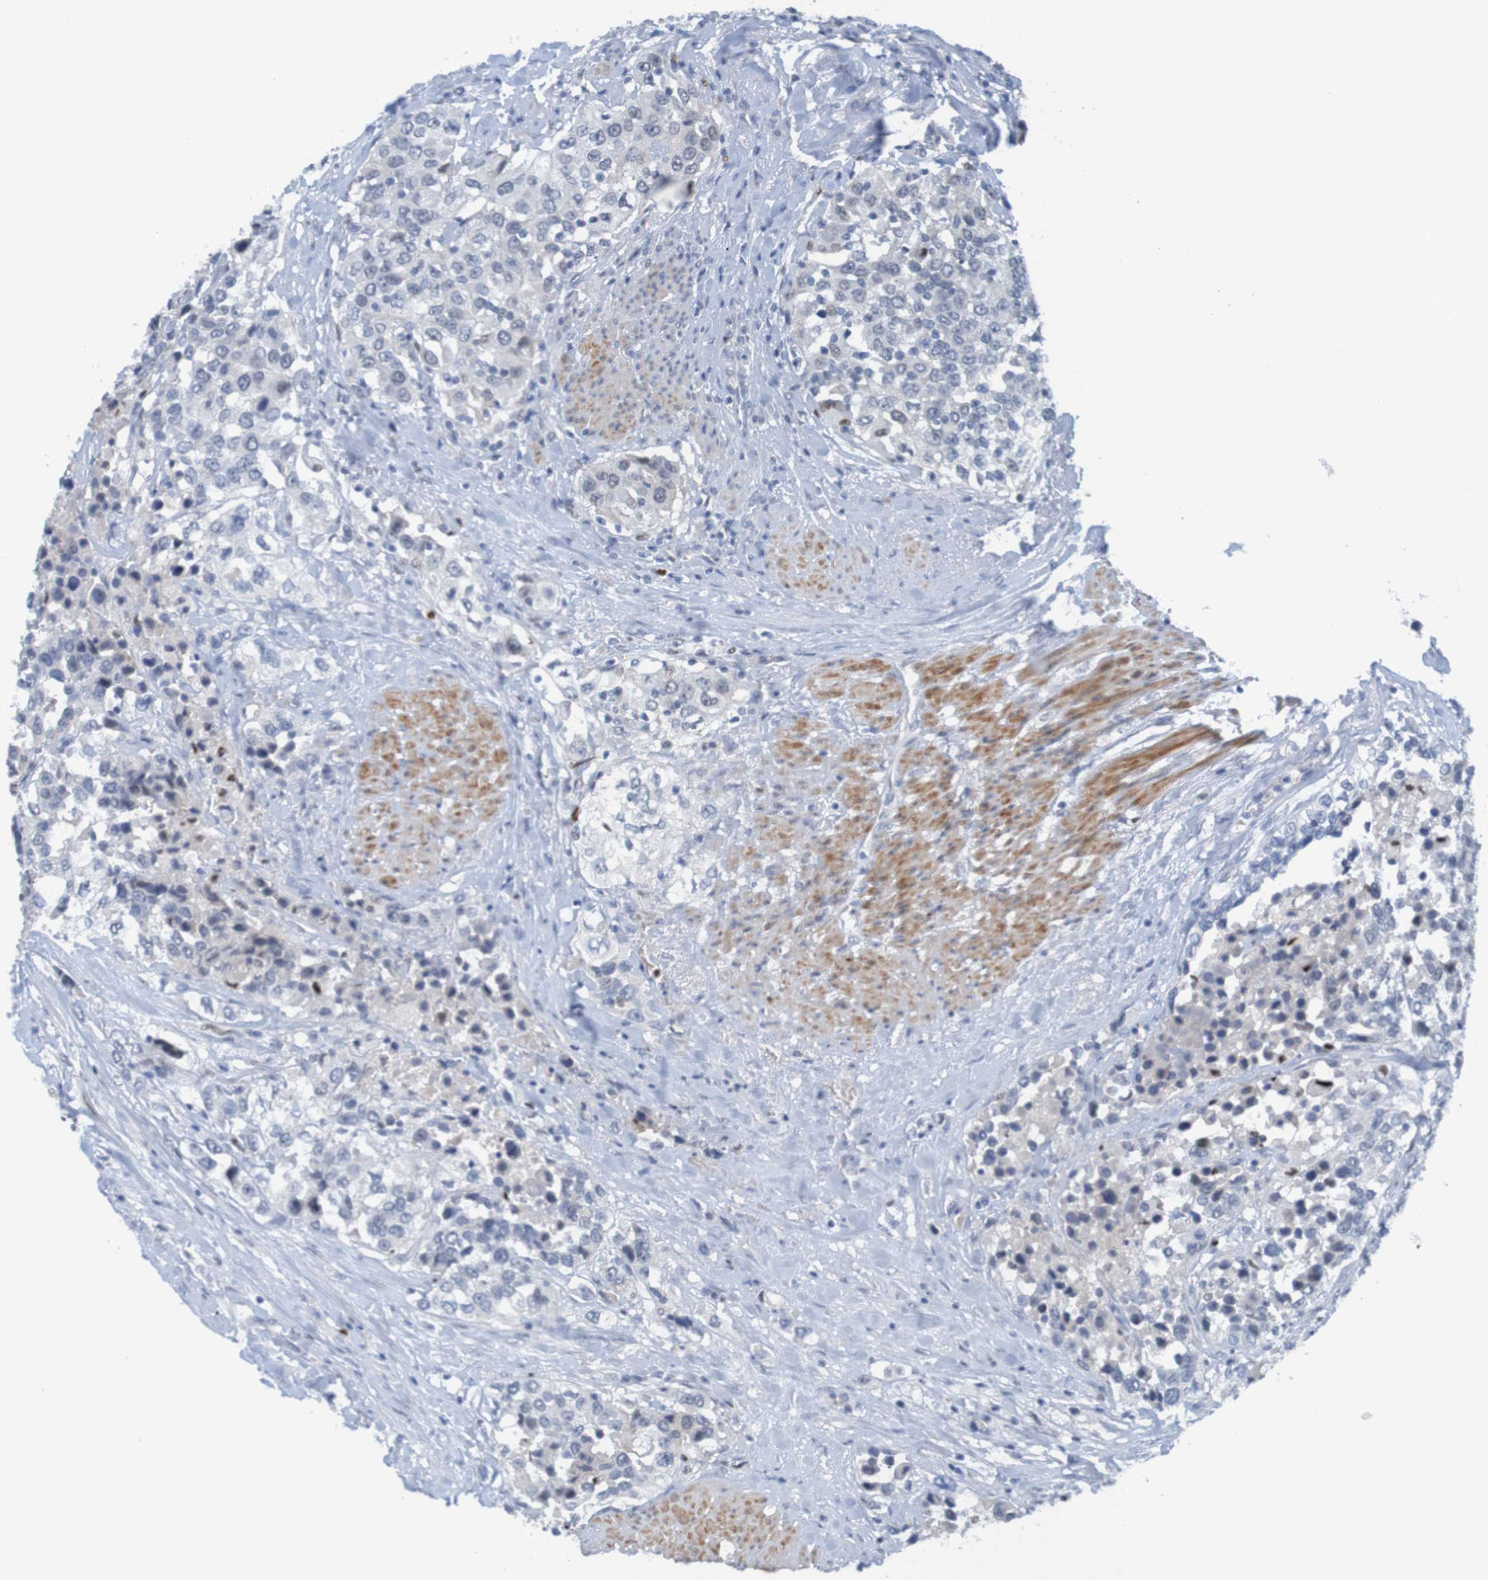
{"staining": {"intensity": "negative", "quantity": "none", "location": "none"}, "tissue": "urothelial cancer", "cell_type": "Tumor cells", "image_type": "cancer", "snomed": [{"axis": "morphology", "description": "Urothelial carcinoma, High grade"}, {"axis": "topography", "description": "Urinary bladder"}], "caption": "This micrograph is of urothelial cancer stained with immunohistochemistry to label a protein in brown with the nuclei are counter-stained blue. There is no staining in tumor cells.", "gene": "USP36", "patient": {"sex": "female", "age": 80}}